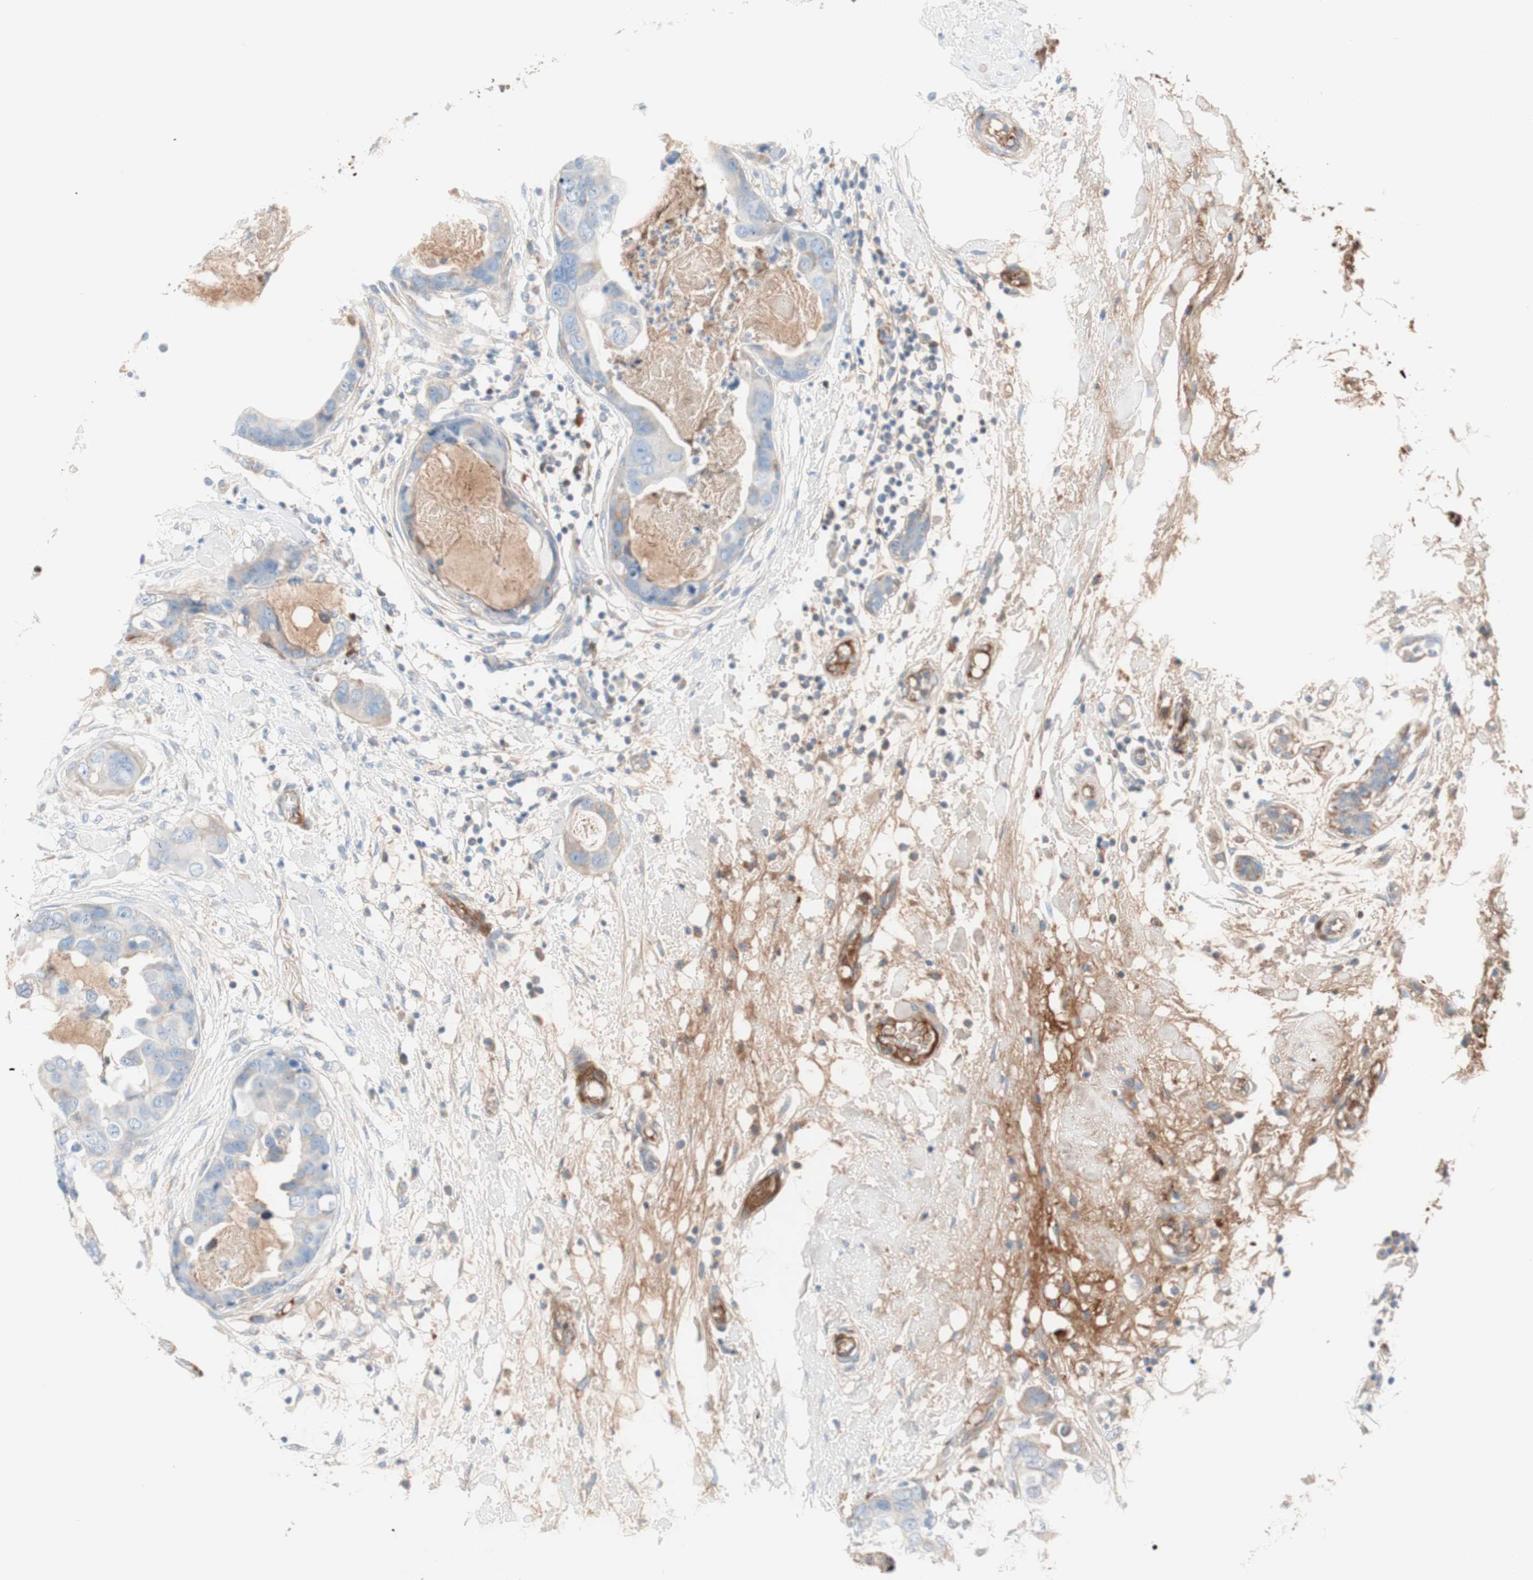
{"staining": {"intensity": "strong", "quantity": "<25%", "location": "cytoplasmic/membranous"}, "tissue": "breast cancer", "cell_type": "Tumor cells", "image_type": "cancer", "snomed": [{"axis": "morphology", "description": "Duct carcinoma"}, {"axis": "topography", "description": "Breast"}], "caption": "This micrograph demonstrates immunohistochemistry staining of breast cancer (infiltrating ductal carcinoma), with medium strong cytoplasmic/membranous expression in approximately <25% of tumor cells.", "gene": "RBP4", "patient": {"sex": "female", "age": 40}}